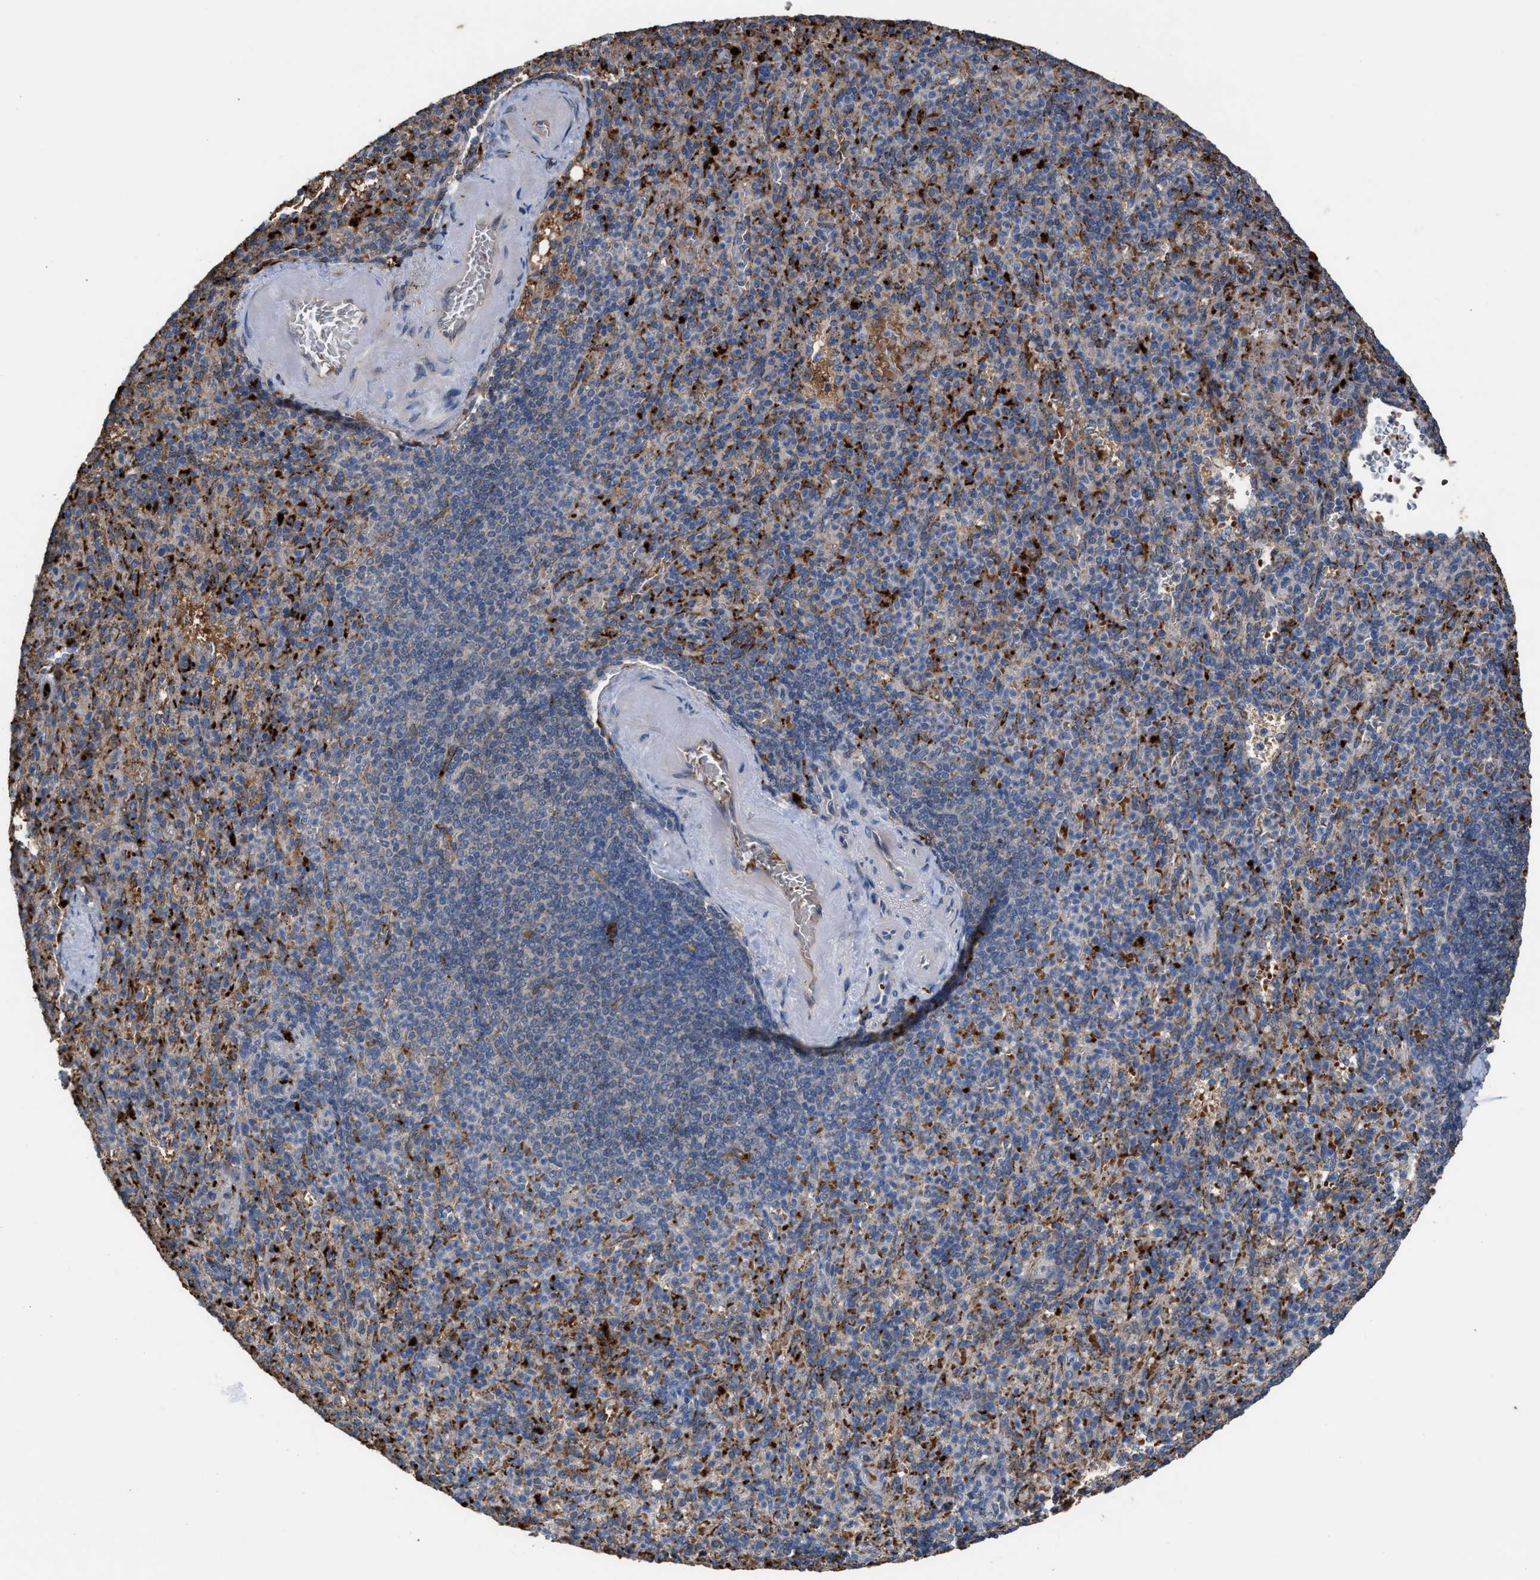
{"staining": {"intensity": "strong", "quantity": "<25%", "location": "cytoplasmic/membranous"}, "tissue": "spleen", "cell_type": "Cells in red pulp", "image_type": "normal", "snomed": [{"axis": "morphology", "description": "Normal tissue, NOS"}, {"axis": "topography", "description": "Spleen"}], "caption": "Spleen stained with DAB immunohistochemistry (IHC) shows medium levels of strong cytoplasmic/membranous positivity in about <25% of cells in red pulp. (IHC, brightfield microscopy, high magnification).", "gene": "ELMO3", "patient": {"sex": "female", "age": 74}}